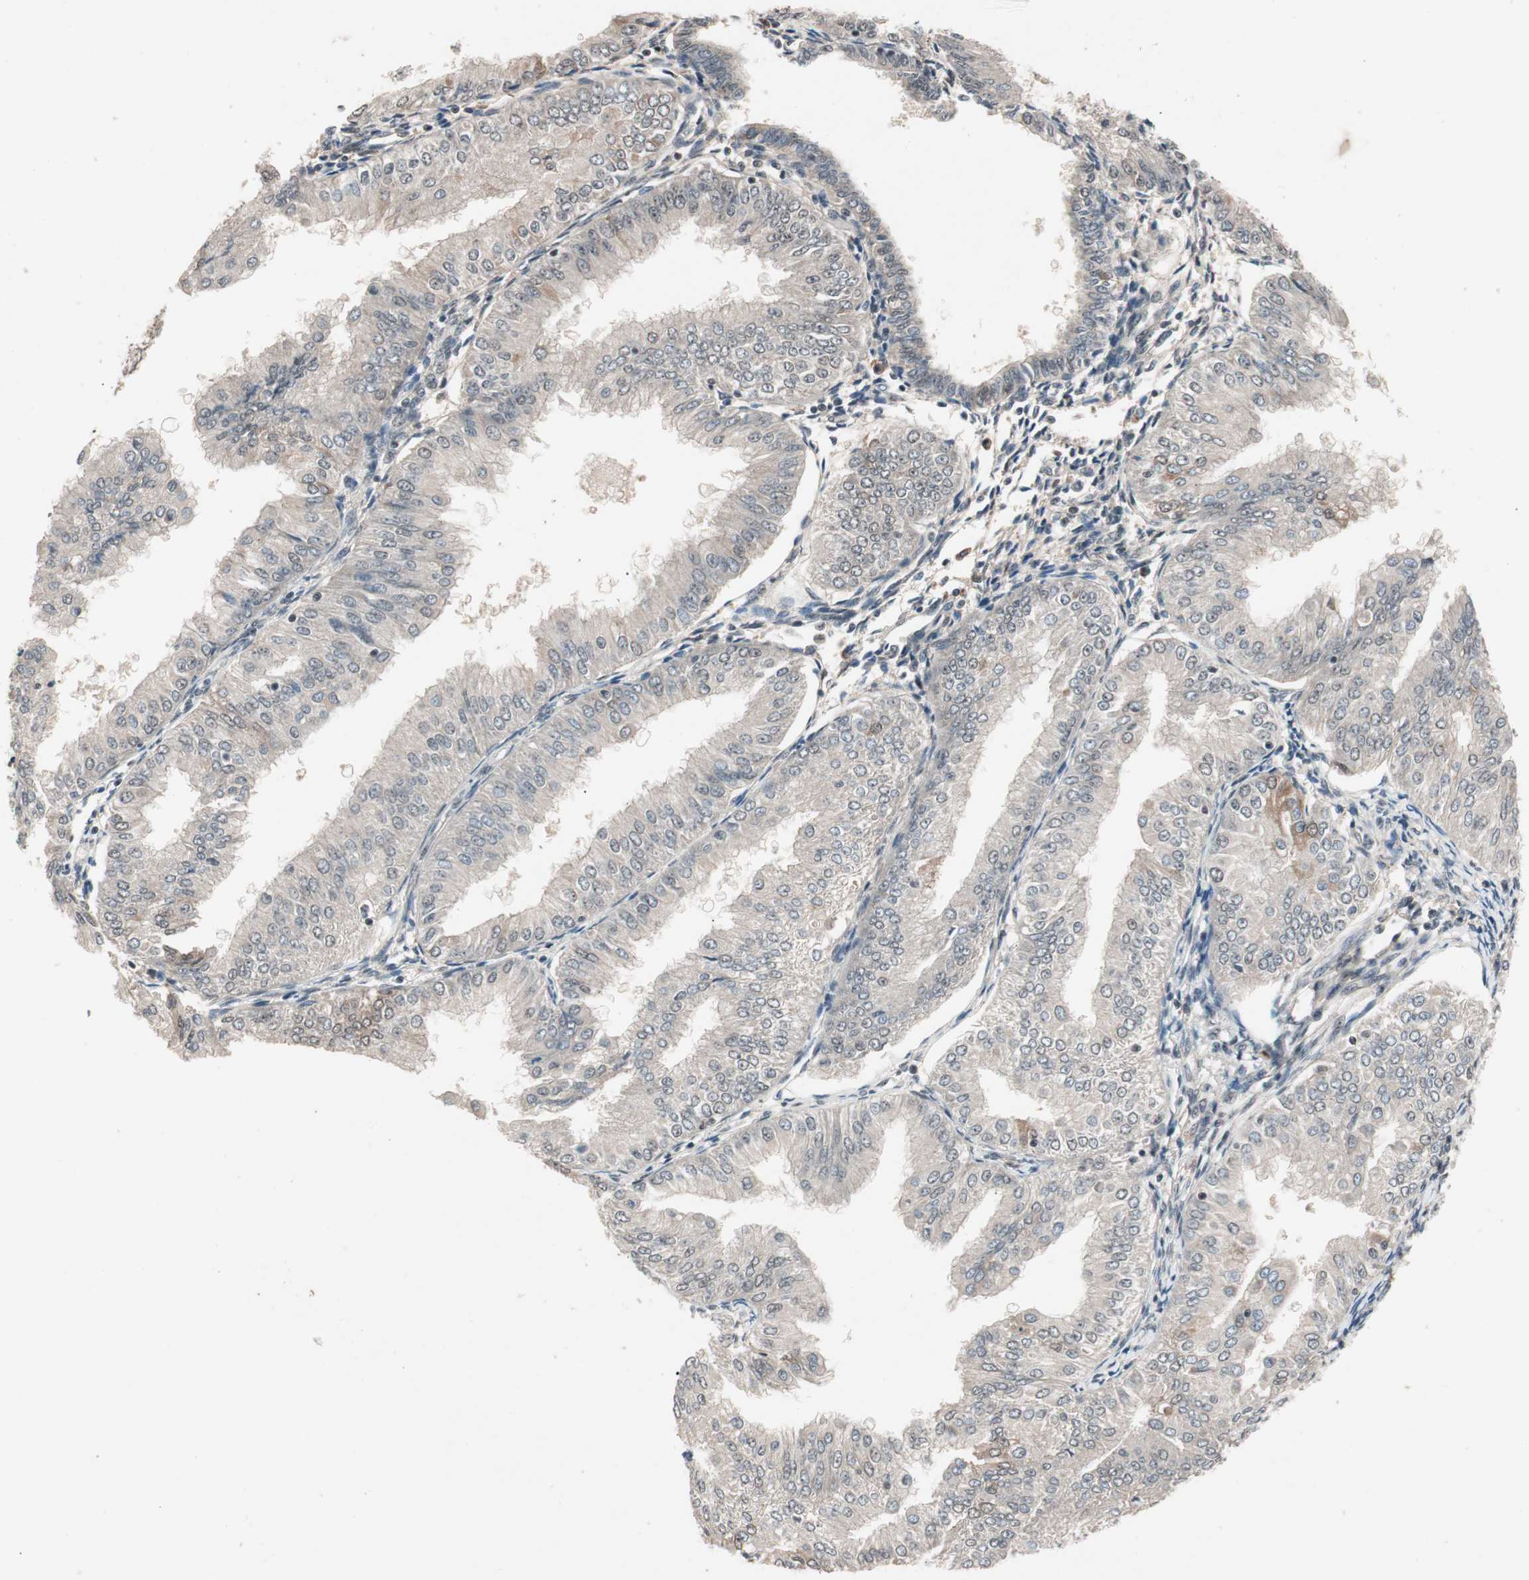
{"staining": {"intensity": "weak", "quantity": "<25%", "location": "cytoplasmic/membranous"}, "tissue": "endometrial cancer", "cell_type": "Tumor cells", "image_type": "cancer", "snomed": [{"axis": "morphology", "description": "Adenocarcinoma, NOS"}, {"axis": "topography", "description": "Endometrium"}], "caption": "An immunohistochemistry micrograph of endometrial adenocarcinoma is shown. There is no staining in tumor cells of endometrial adenocarcinoma.", "gene": "NFRKB", "patient": {"sex": "female", "age": 53}}